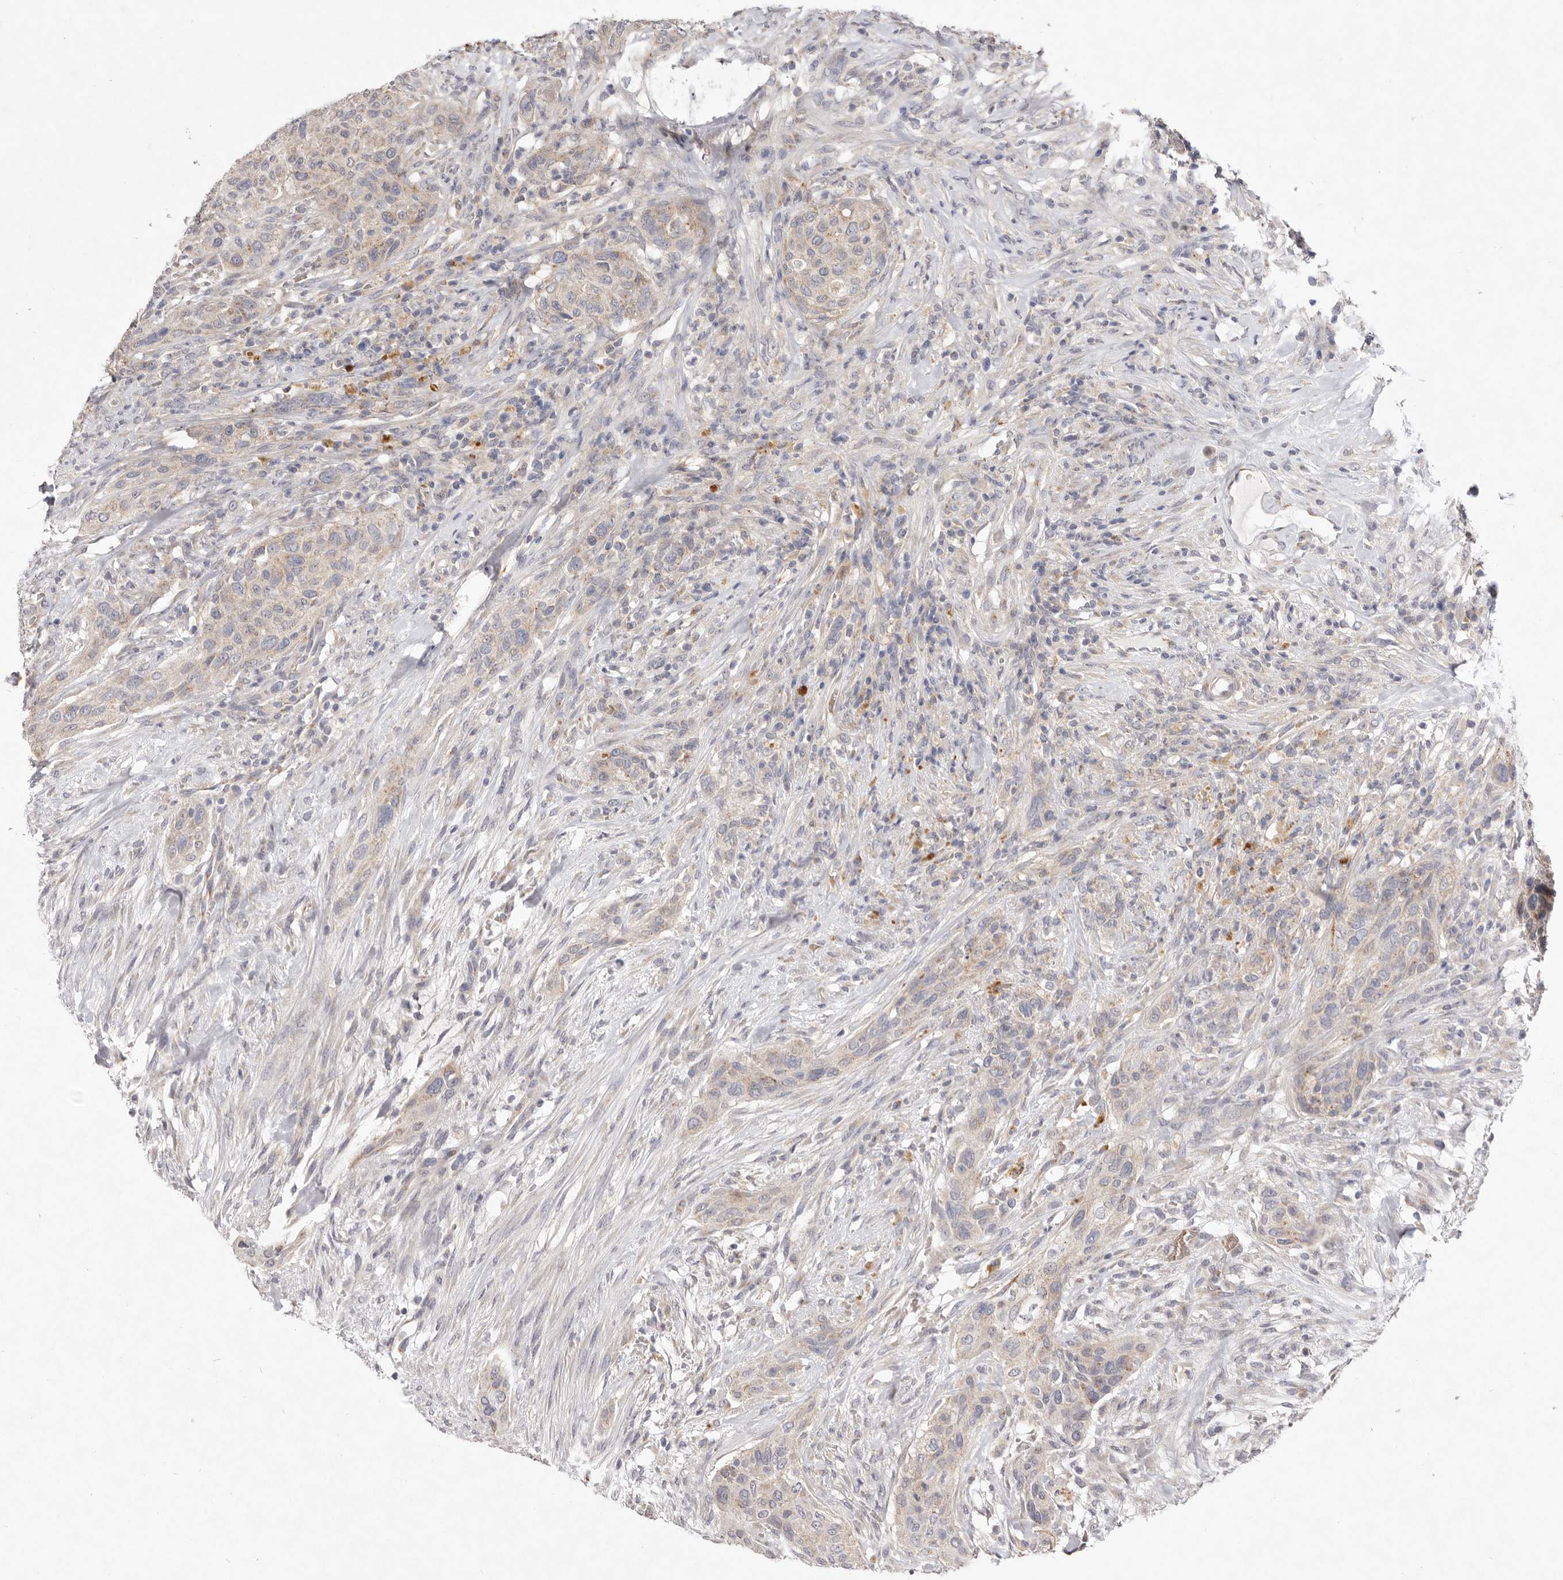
{"staining": {"intensity": "weak", "quantity": "25%-75%", "location": "cytoplasmic/membranous"}, "tissue": "urothelial cancer", "cell_type": "Tumor cells", "image_type": "cancer", "snomed": [{"axis": "morphology", "description": "Urothelial carcinoma, High grade"}, {"axis": "topography", "description": "Urinary bladder"}], "caption": "Weak cytoplasmic/membranous protein staining is present in about 25%-75% of tumor cells in high-grade urothelial carcinoma.", "gene": "USP24", "patient": {"sex": "male", "age": 35}}